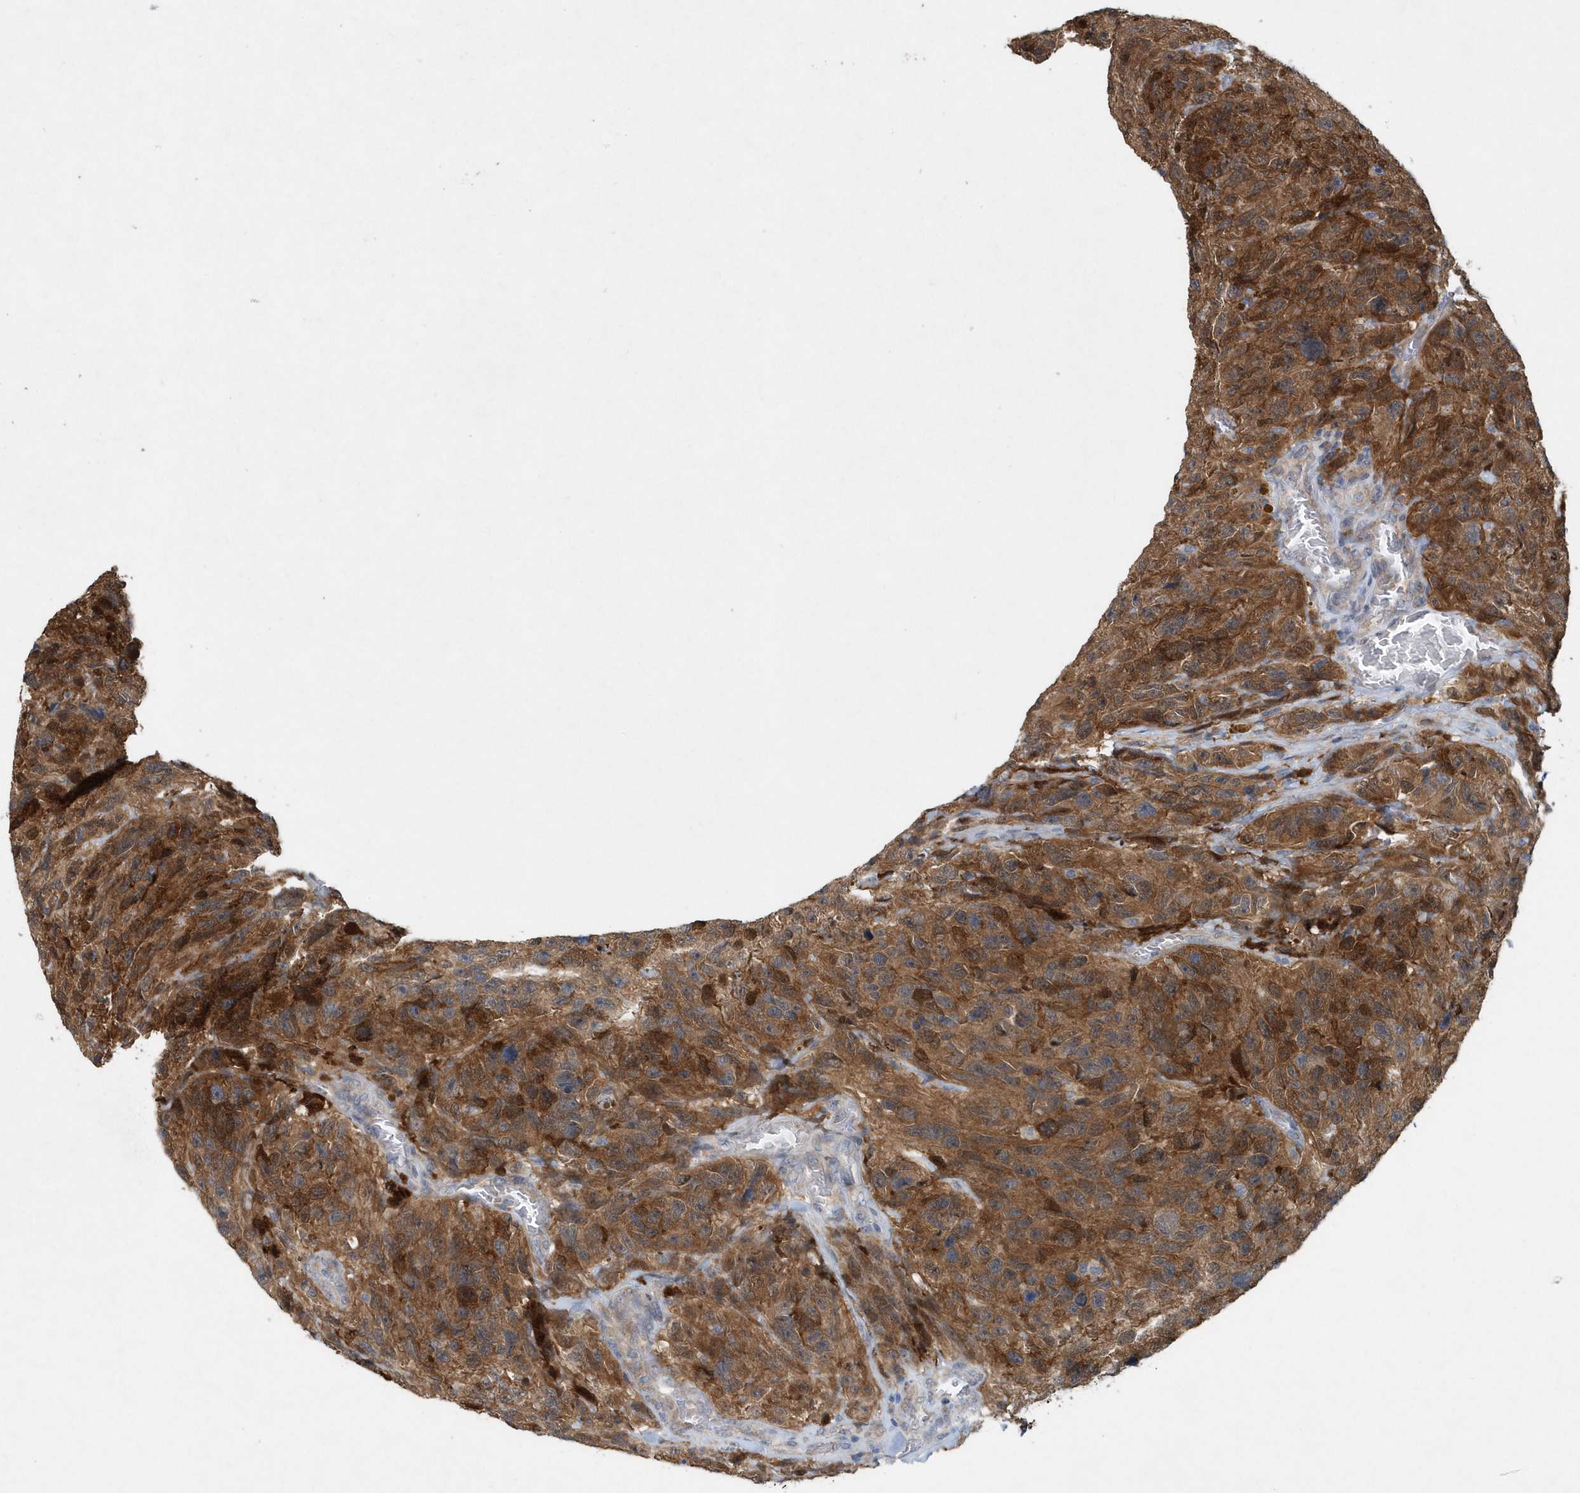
{"staining": {"intensity": "moderate", "quantity": ">75%", "location": "cytoplasmic/membranous"}, "tissue": "glioma", "cell_type": "Tumor cells", "image_type": "cancer", "snomed": [{"axis": "morphology", "description": "Glioma, malignant, High grade"}, {"axis": "topography", "description": "Brain"}], "caption": "This micrograph reveals malignant glioma (high-grade) stained with immunohistochemistry to label a protein in brown. The cytoplasmic/membranous of tumor cells show moderate positivity for the protein. Nuclei are counter-stained blue.", "gene": "PFN2", "patient": {"sex": "male", "age": 69}}